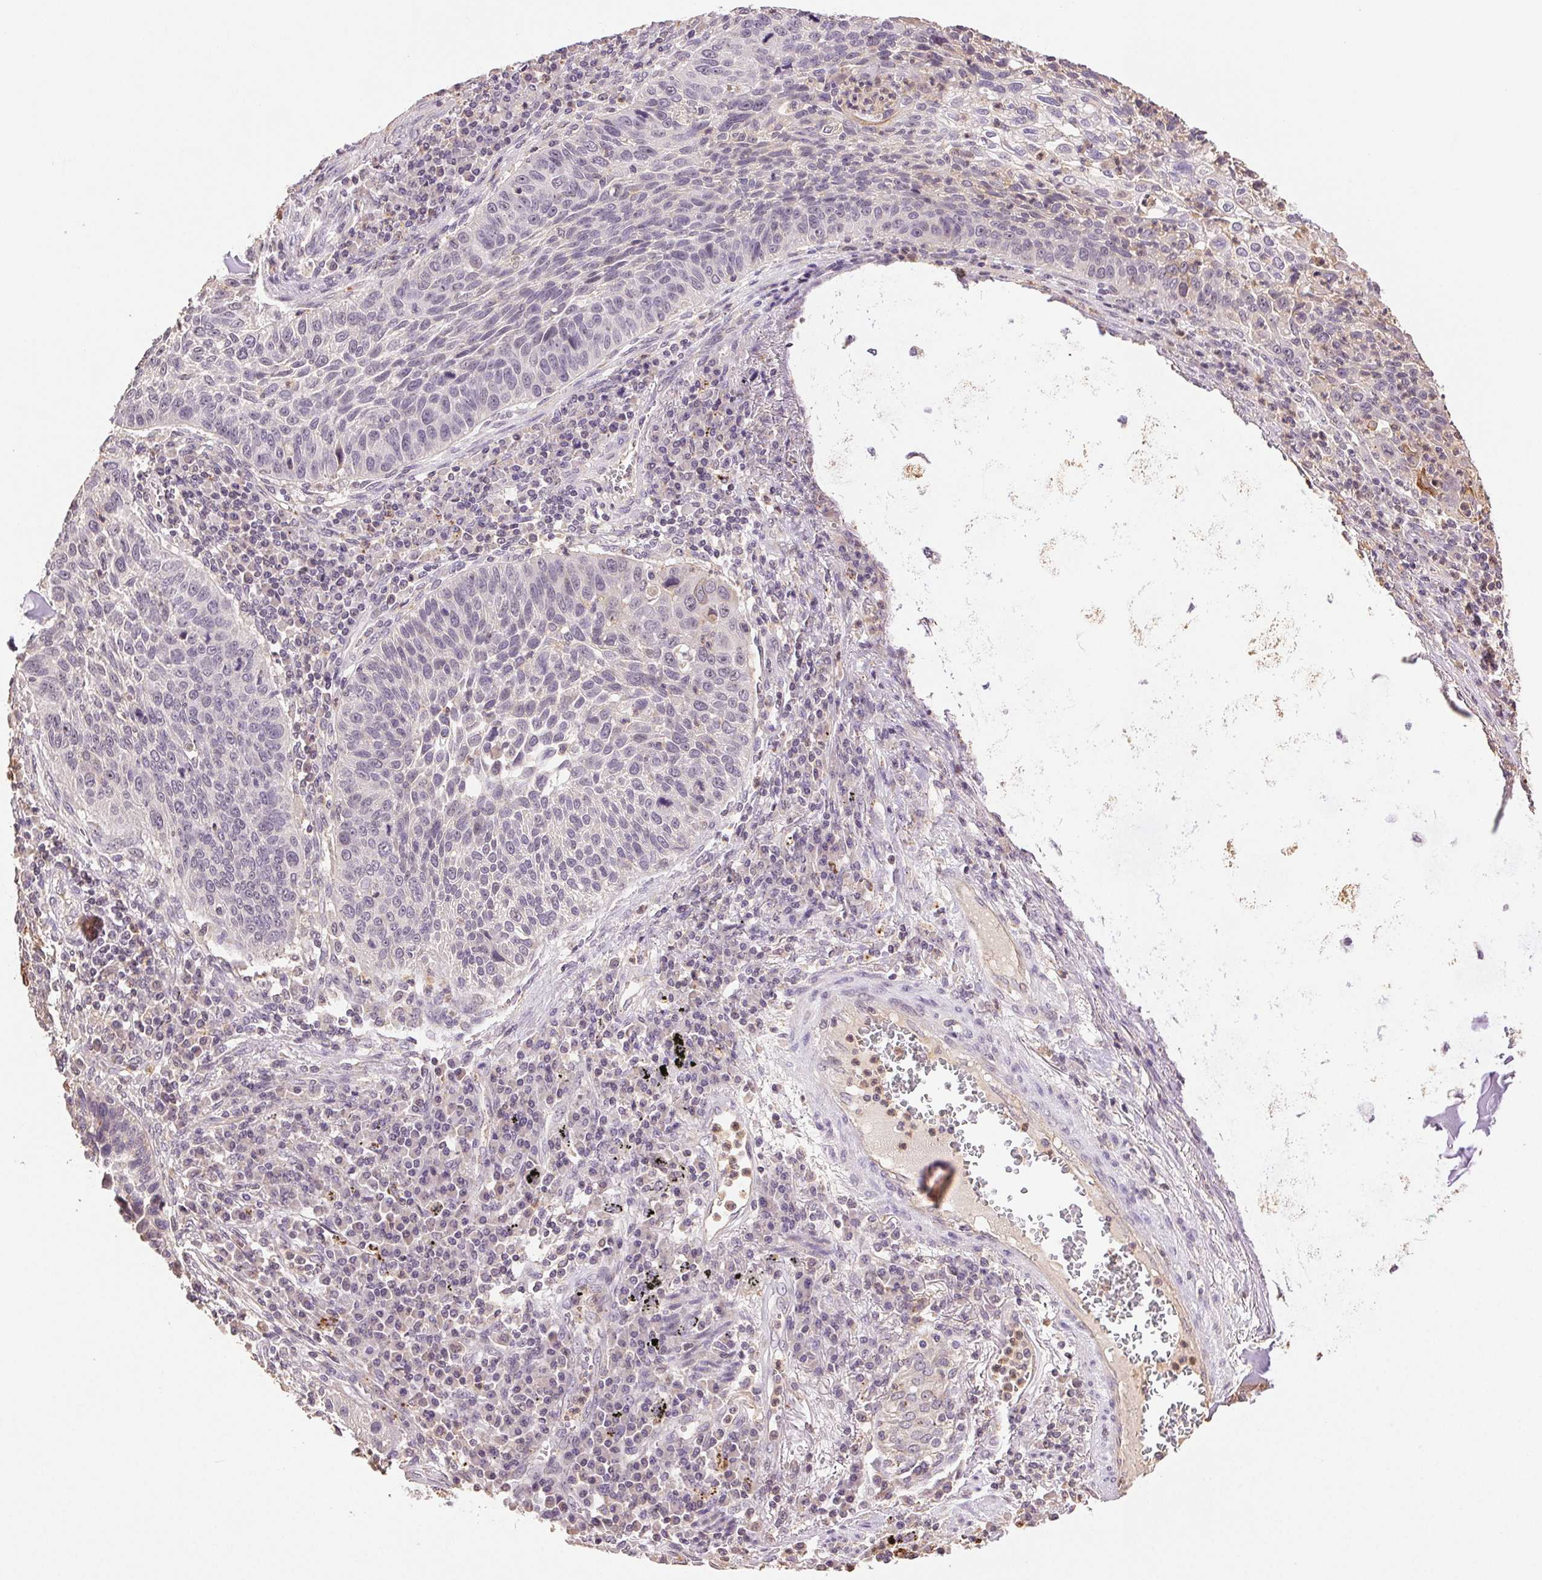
{"staining": {"intensity": "negative", "quantity": "none", "location": "none"}, "tissue": "lung cancer", "cell_type": "Tumor cells", "image_type": "cancer", "snomed": [{"axis": "morphology", "description": "Squamous cell carcinoma, NOS"}, {"axis": "morphology", "description": "Squamous cell carcinoma, metastatic, NOS"}, {"axis": "topography", "description": "Lung"}, {"axis": "topography", "description": "Pleura, NOS"}], "caption": "High magnification brightfield microscopy of lung squamous cell carcinoma stained with DAB (brown) and counterstained with hematoxylin (blue): tumor cells show no significant expression. (DAB immunohistochemistry, high magnification).", "gene": "TMEM253", "patient": {"sex": "male", "age": 72}}